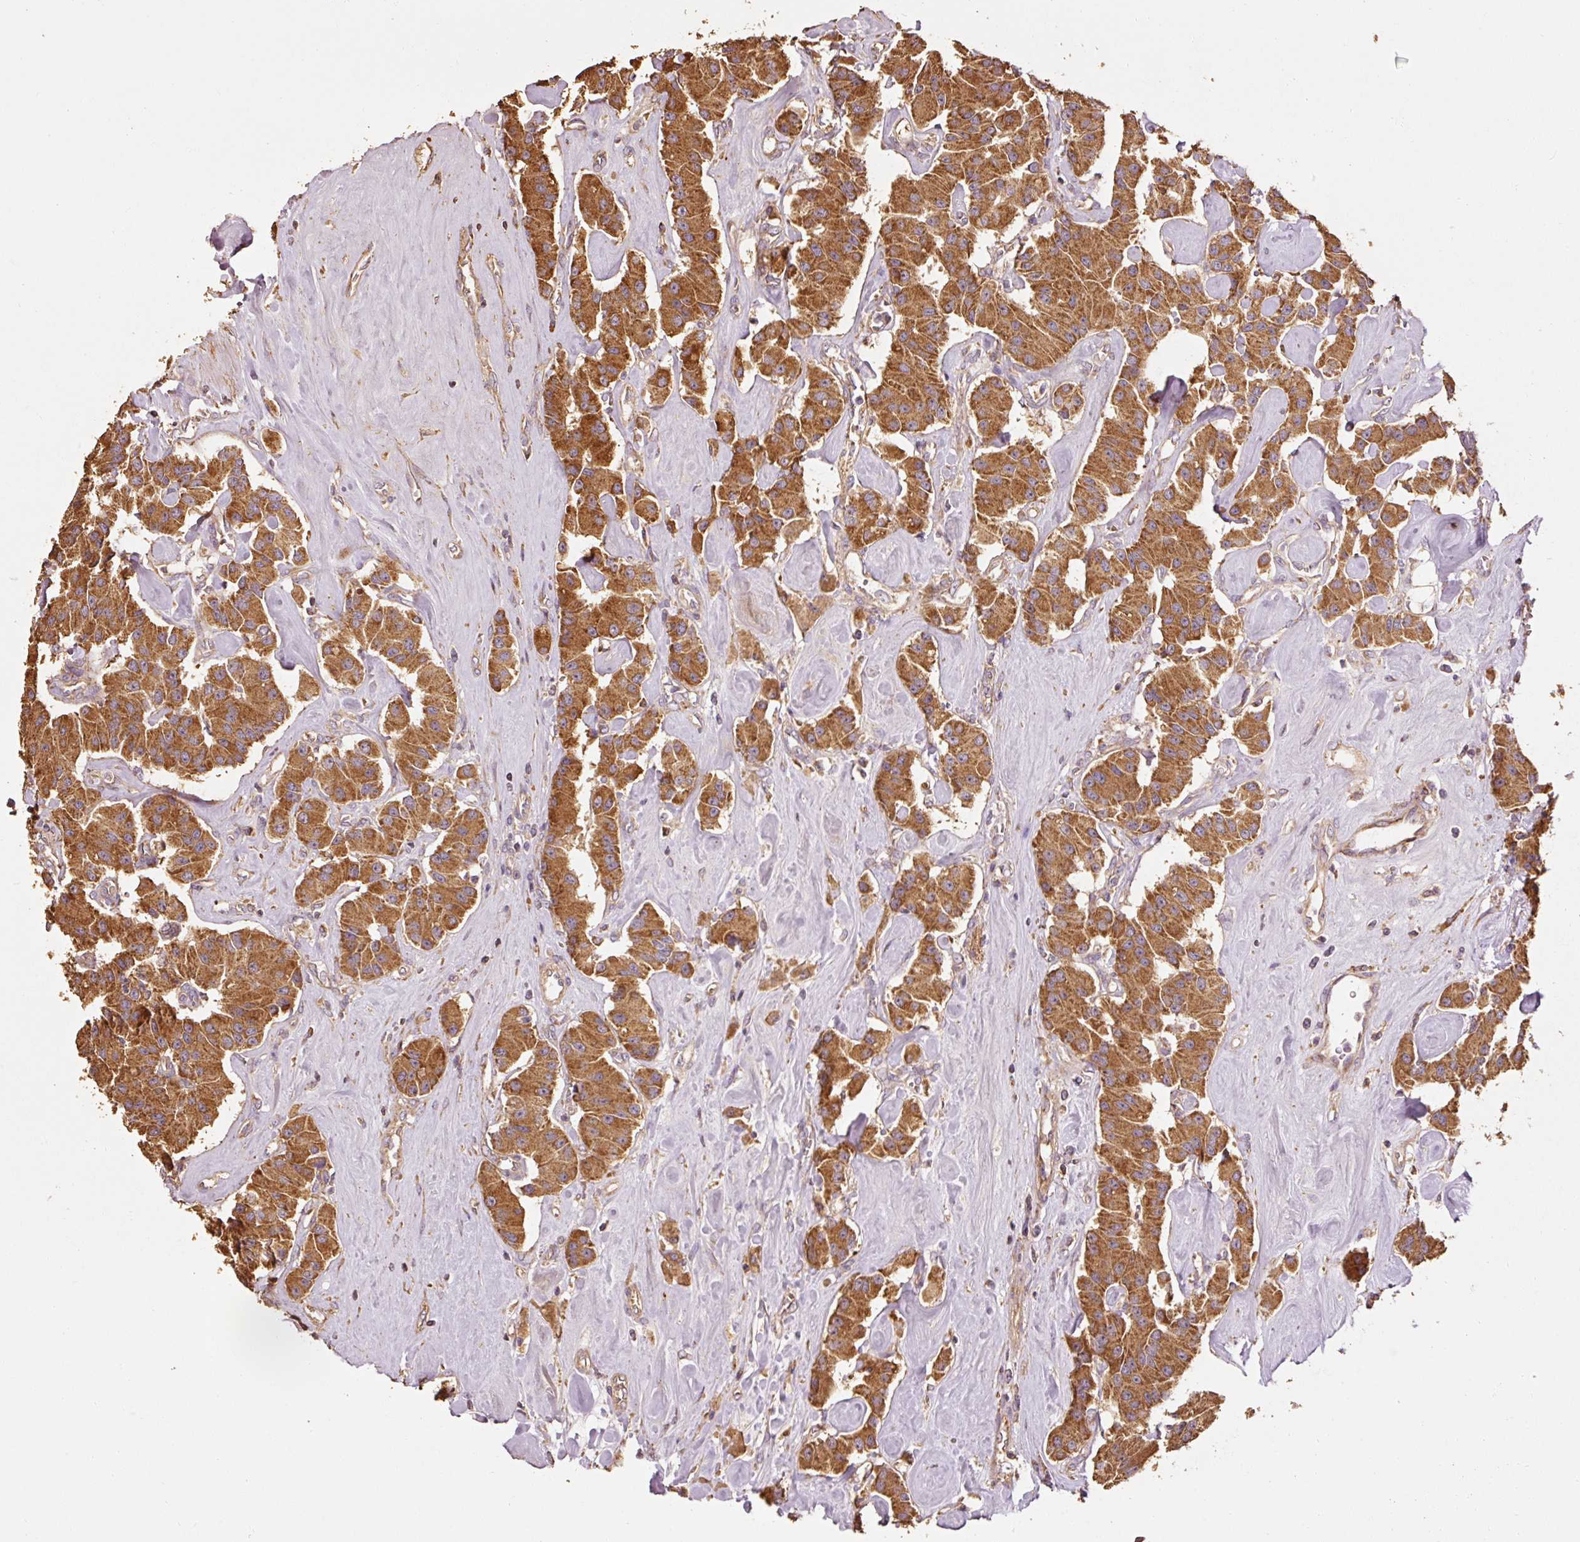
{"staining": {"intensity": "strong", "quantity": ">75%", "location": "cytoplasmic/membranous"}, "tissue": "carcinoid", "cell_type": "Tumor cells", "image_type": "cancer", "snomed": [{"axis": "morphology", "description": "Carcinoid, malignant, NOS"}, {"axis": "topography", "description": "Pancreas"}], "caption": "This histopathology image displays carcinoid stained with IHC to label a protein in brown. The cytoplasmic/membranous of tumor cells show strong positivity for the protein. Nuclei are counter-stained blue.", "gene": "EFHC1", "patient": {"sex": "male", "age": 41}}